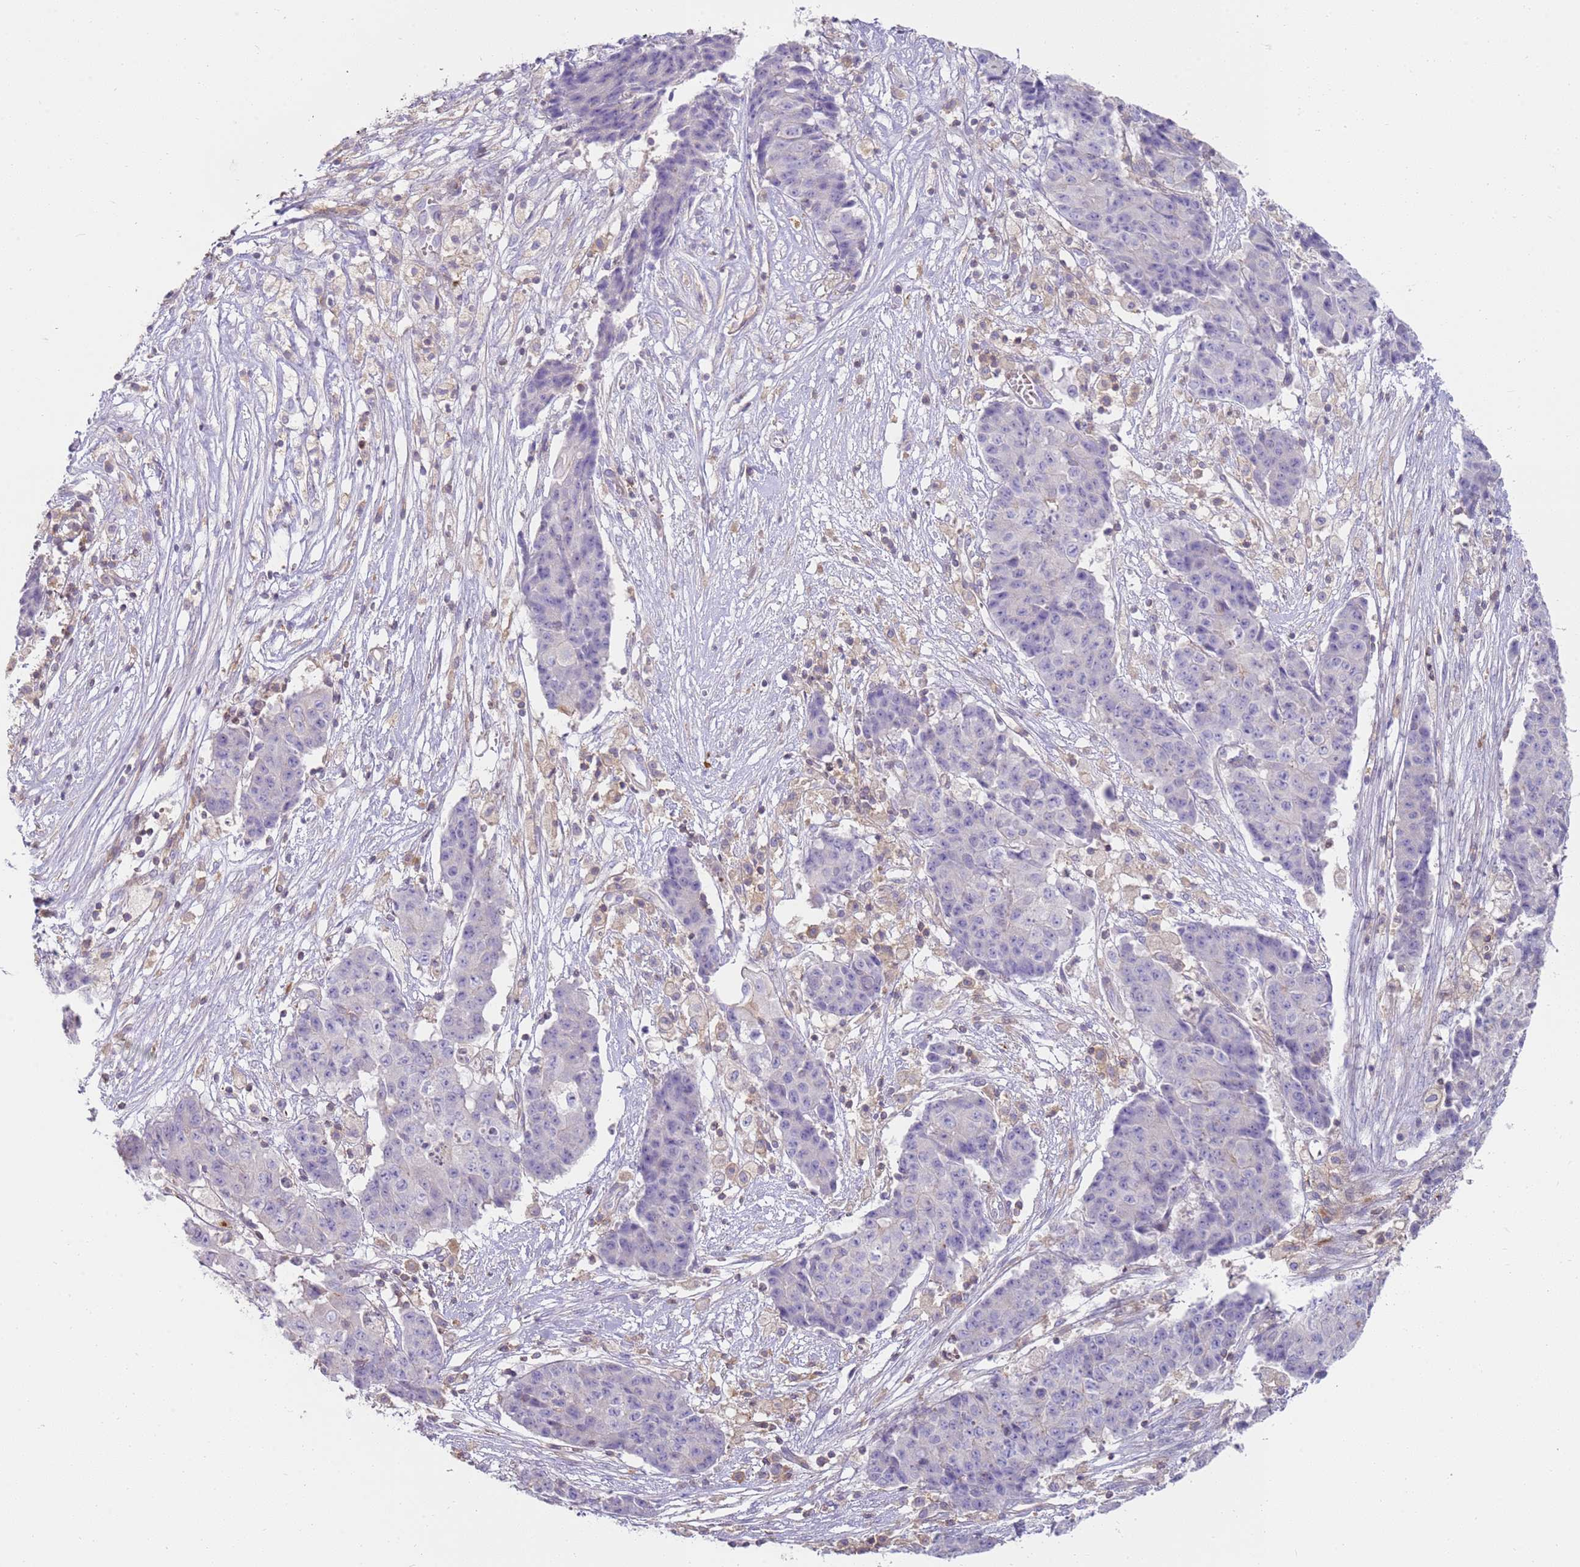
{"staining": {"intensity": "negative", "quantity": "none", "location": "none"}, "tissue": "ovarian cancer", "cell_type": "Tumor cells", "image_type": "cancer", "snomed": [{"axis": "morphology", "description": "Carcinoma, endometroid"}, {"axis": "topography", "description": "Ovary"}], "caption": "This is an immunohistochemistry histopathology image of ovarian endometroid carcinoma. There is no staining in tumor cells.", "gene": "FPR1", "patient": {"sex": "female", "age": 42}}